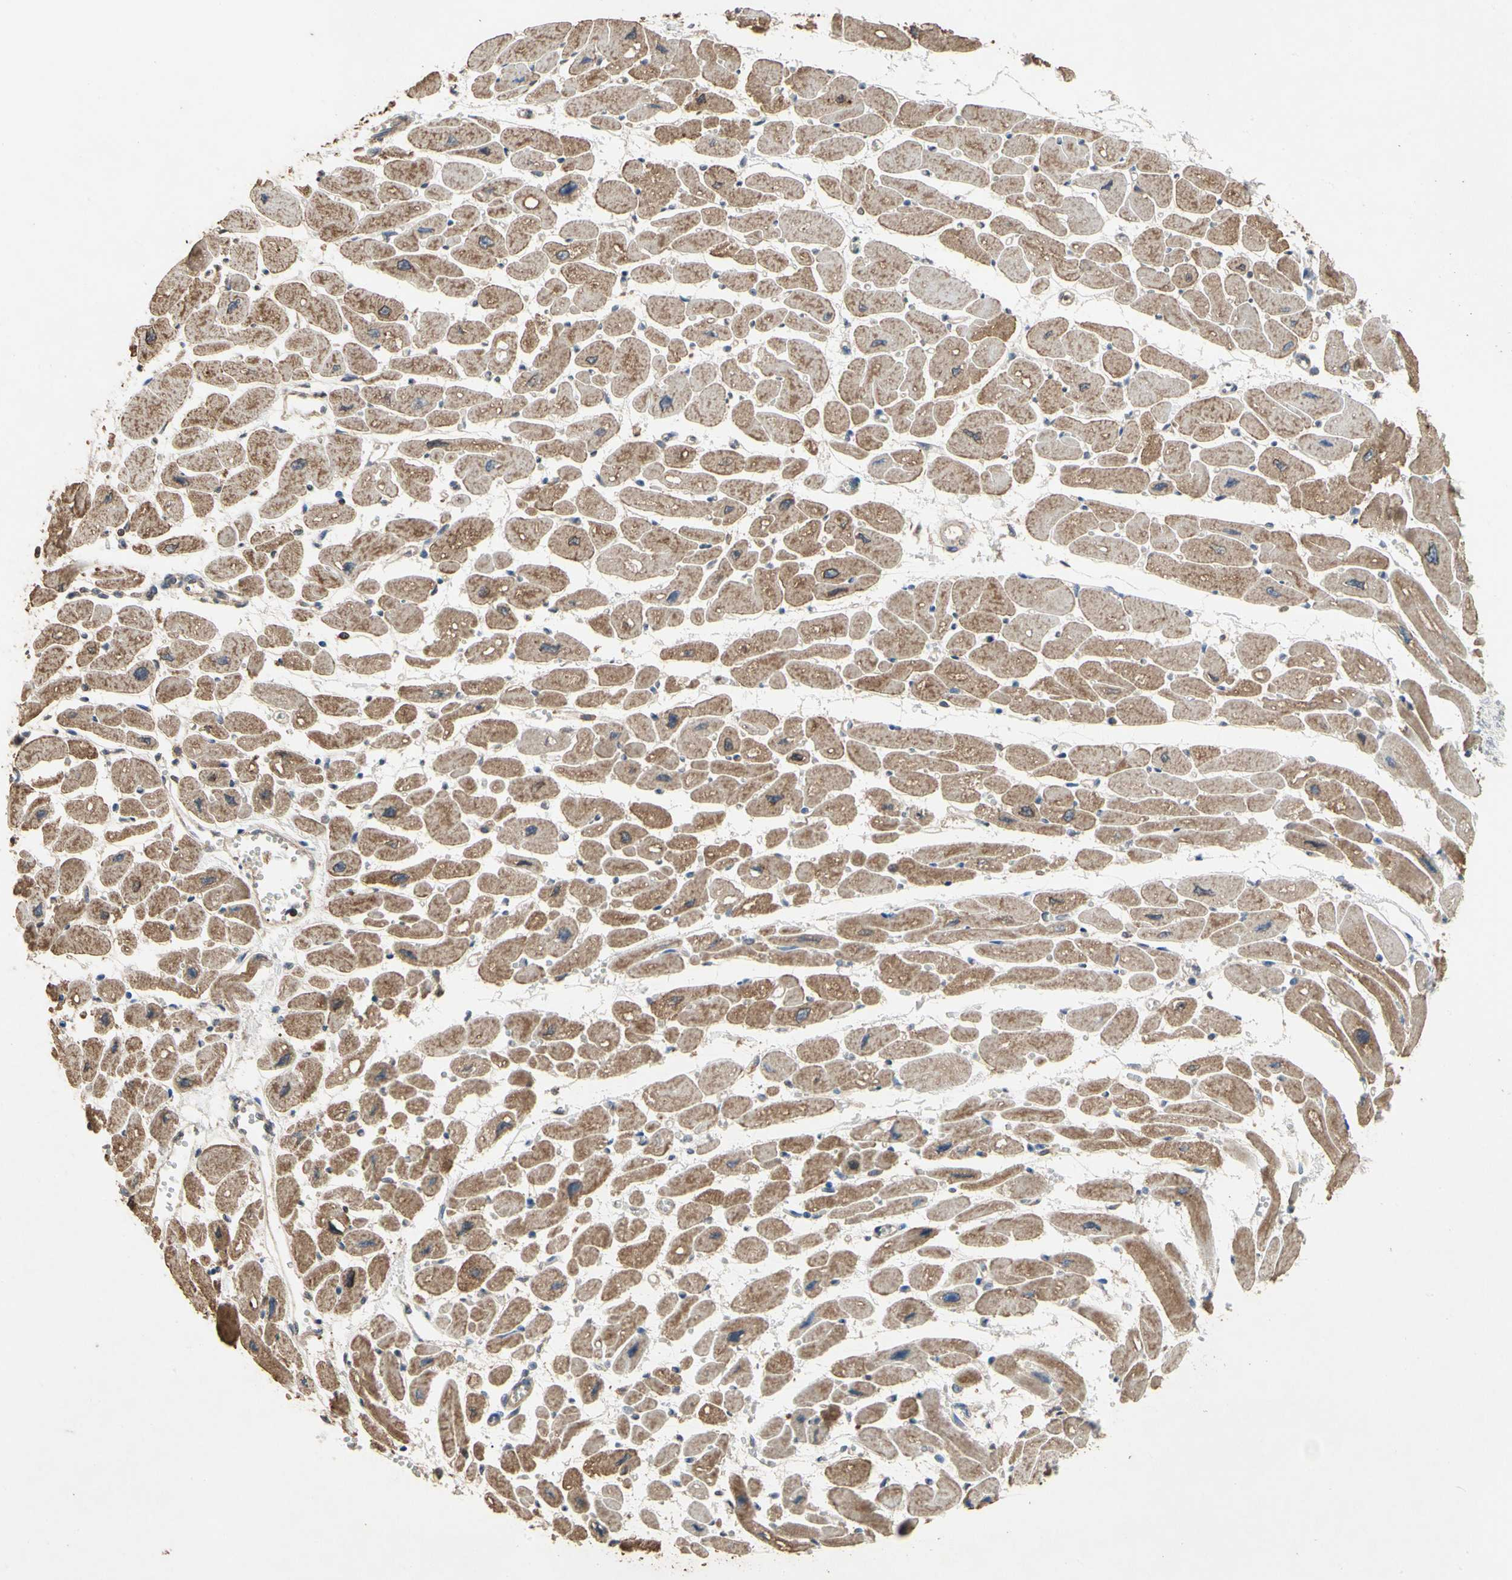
{"staining": {"intensity": "moderate", "quantity": ">75%", "location": "cytoplasmic/membranous"}, "tissue": "heart muscle", "cell_type": "Cardiomyocytes", "image_type": "normal", "snomed": [{"axis": "morphology", "description": "Normal tissue, NOS"}, {"axis": "topography", "description": "Heart"}], "caption": "Immunohistochemistry (IHC) (DAB) staining of benign heart muscle shows moderate cytoplasmic/membranous protein staining in approximately >75% of cardiomyocytes.", "gene": "MAP3K10", "patient": {"sex": "female", "age": 54}}